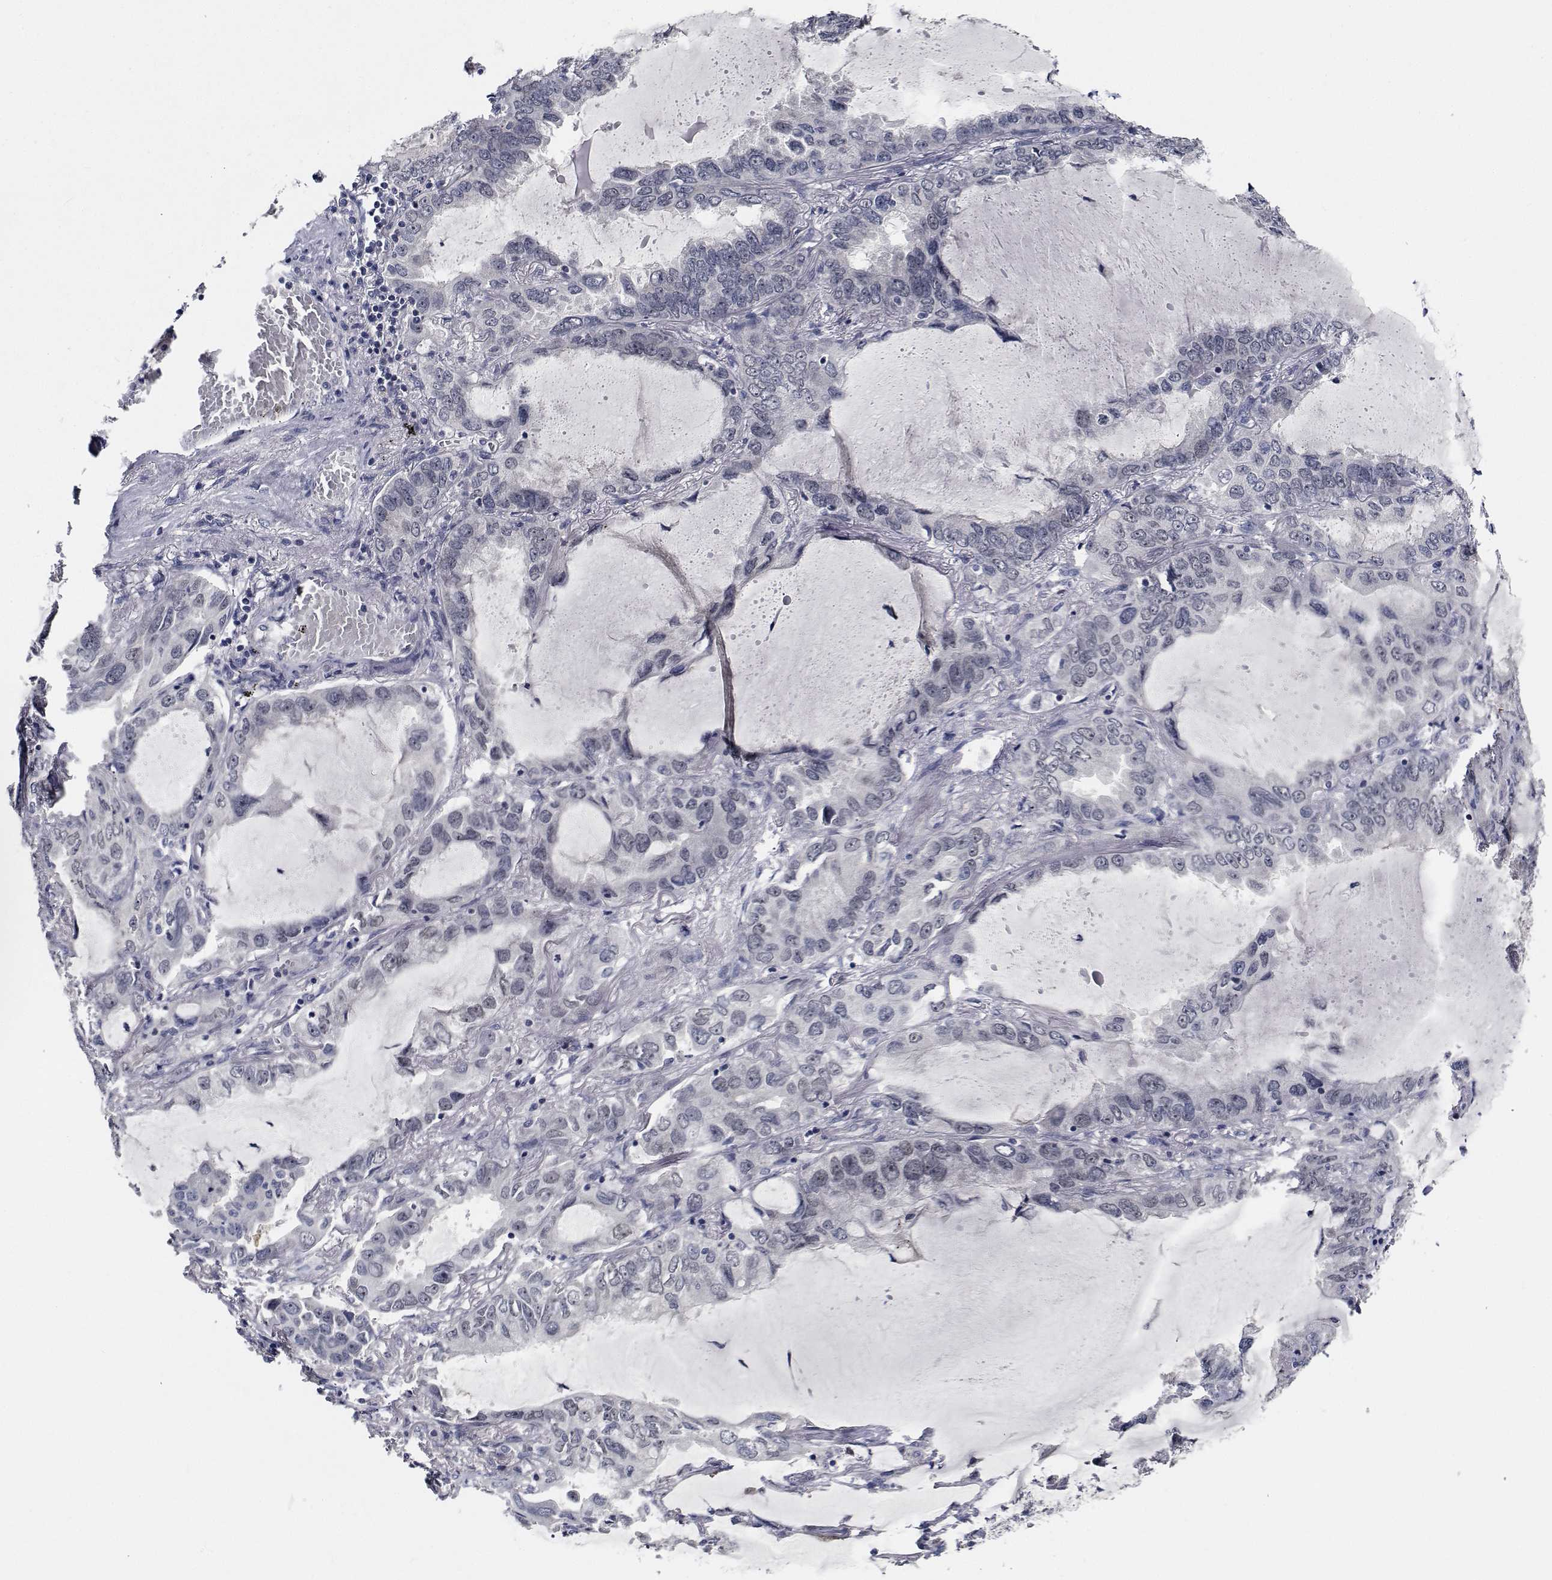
{"staining": {"intensity": "negative", "quantity": "none", "location": "none"}, "tissue": "lung cancer", "cell_type": "Tumor cells", "image_type": "cancer", "snomed": [{"axis": "morphology", "description": "Adenocarcinoma, NOS"}, {"axis": "topography", "description": "Lung"}], "caption": "DAB immunohistochemical staining of human lung adenocarcinoma demonstrates no significant positivity in tumor cells.", "gene": "NVL", "patient": {"sex": "male", "age": 64}}